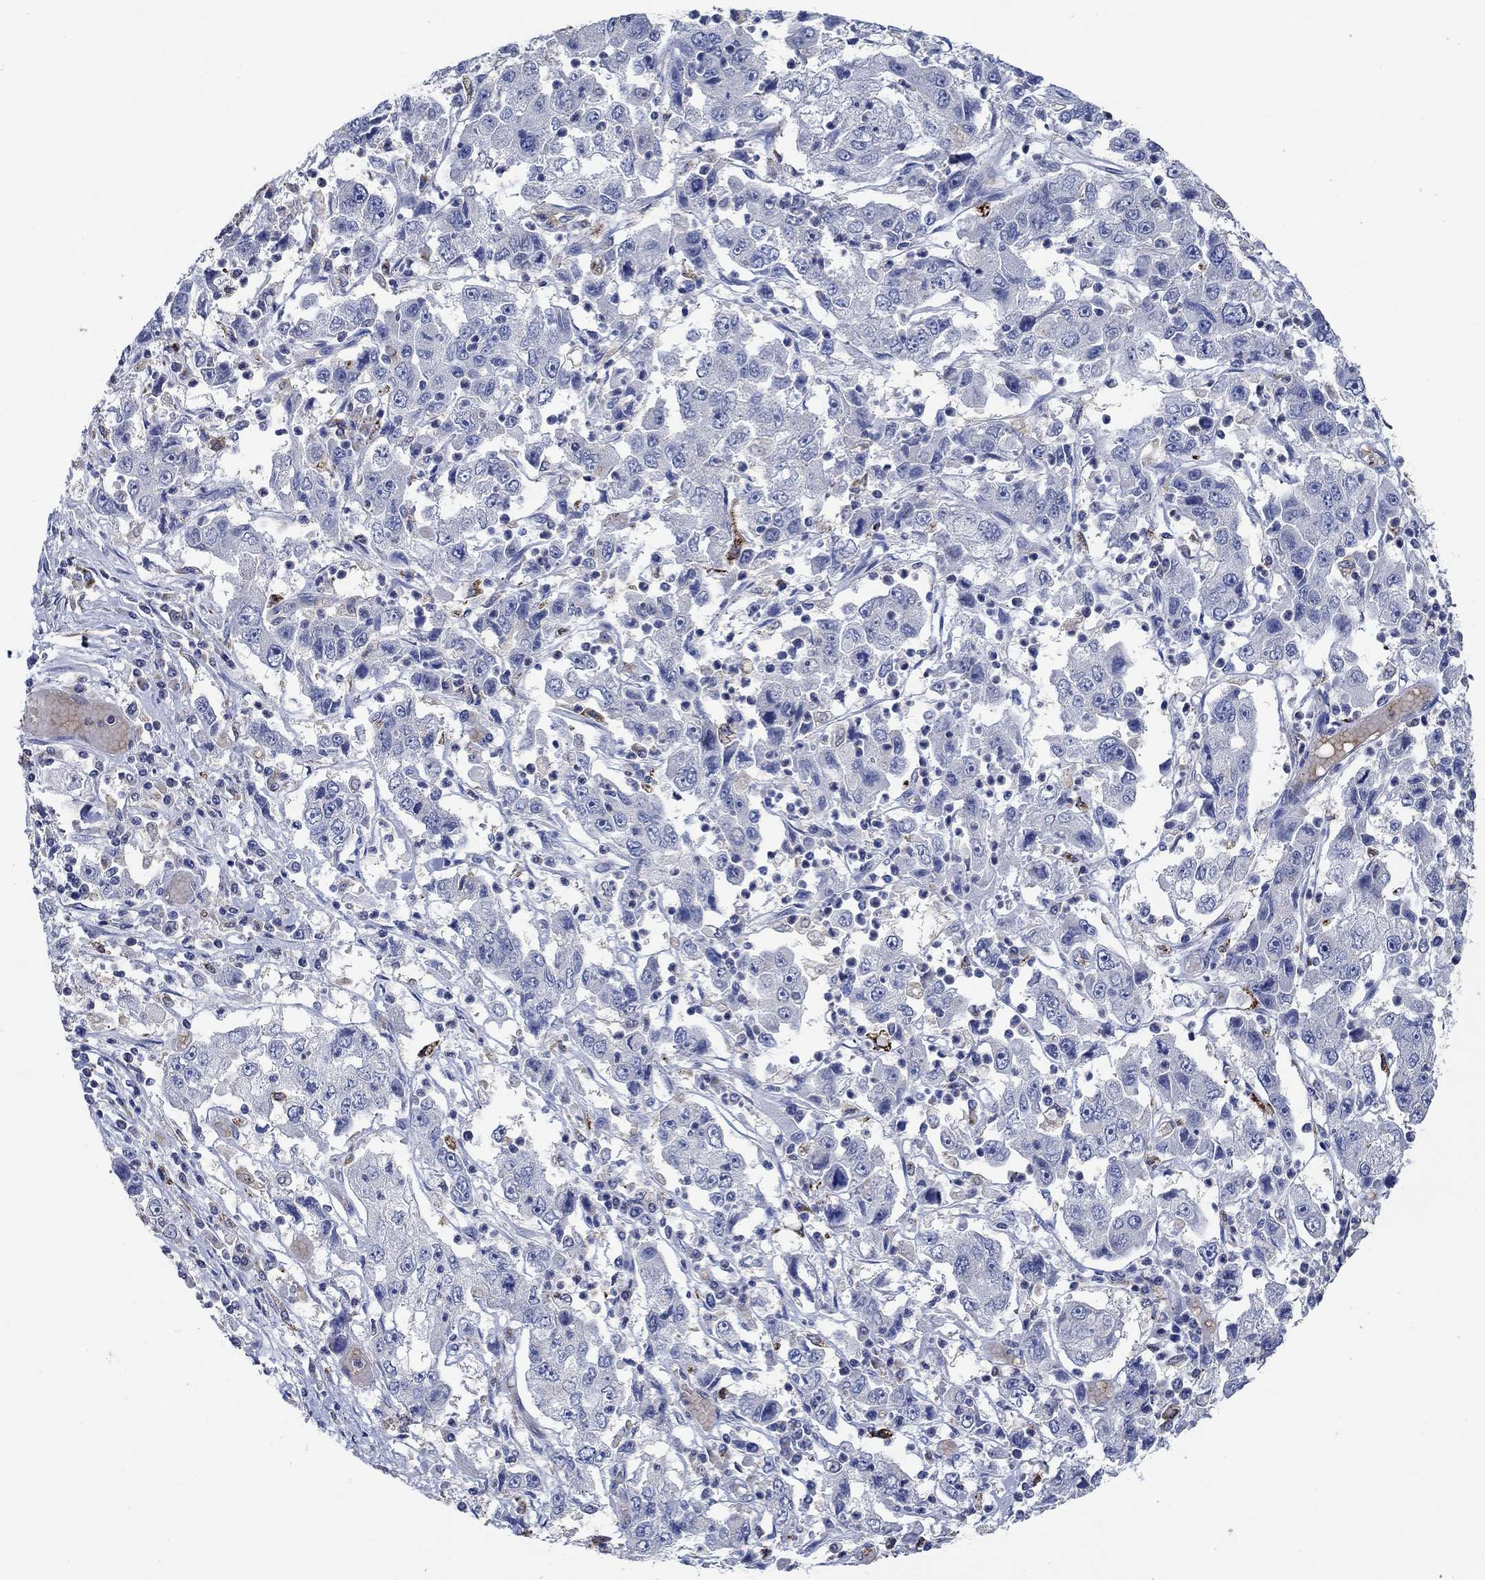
{"staining": {"intensity": "negative", "quantity": "none", "location": "none"}, "tissue": "cervical cancer", "cell_type": "Tumor cells", "image_type": "cancer", "snomed": [{"axis": "morphology", "description": "Squamous cell carcinoma, NOS"}, {"axis": "topography", "description": "Cervix"}], "caption": "DAB immunohistochemical staining of human cervical cancer (squamous cell carcinoma) demonstrates no significant expression in tumor cells.", "gene": "MPP1", "patient": {"sex": "female", "age": 36}}